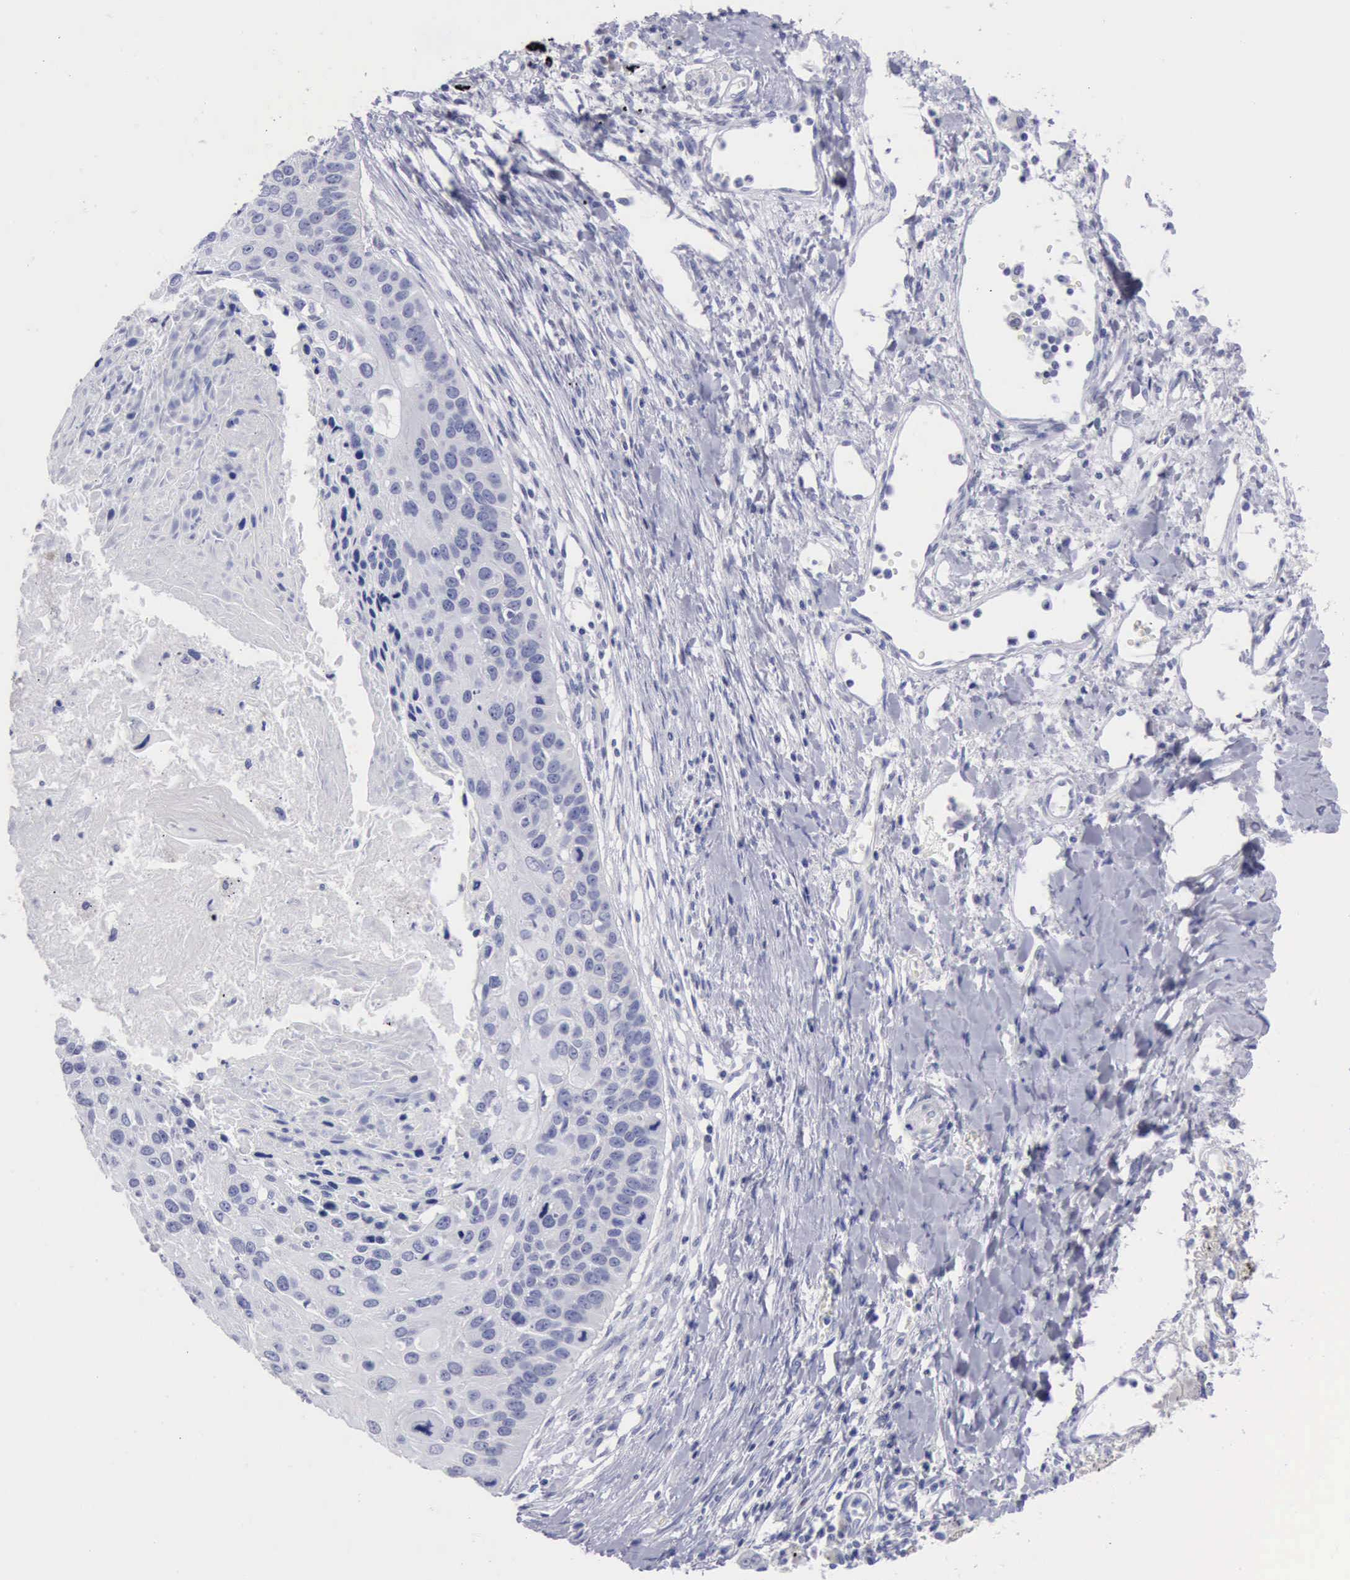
{"staining": {"intensity": "negative", "quantity": "none", "location": "none"}, "tissue": "lung cancer", "cell_type": "Tumor cells", "image_type": "cancer", "snomed": [{"axis": "morphology", "description": "Squamous cell carcinoma, NOS"}, {"axis": "topography", "description": "Lung"}], "caption": "The micrograph reveals no significant expression in tumor cells of lung squamous cell carcinoma.", "gene": "ANGEL1", "patient": {"sex": "male", "age": 71}}